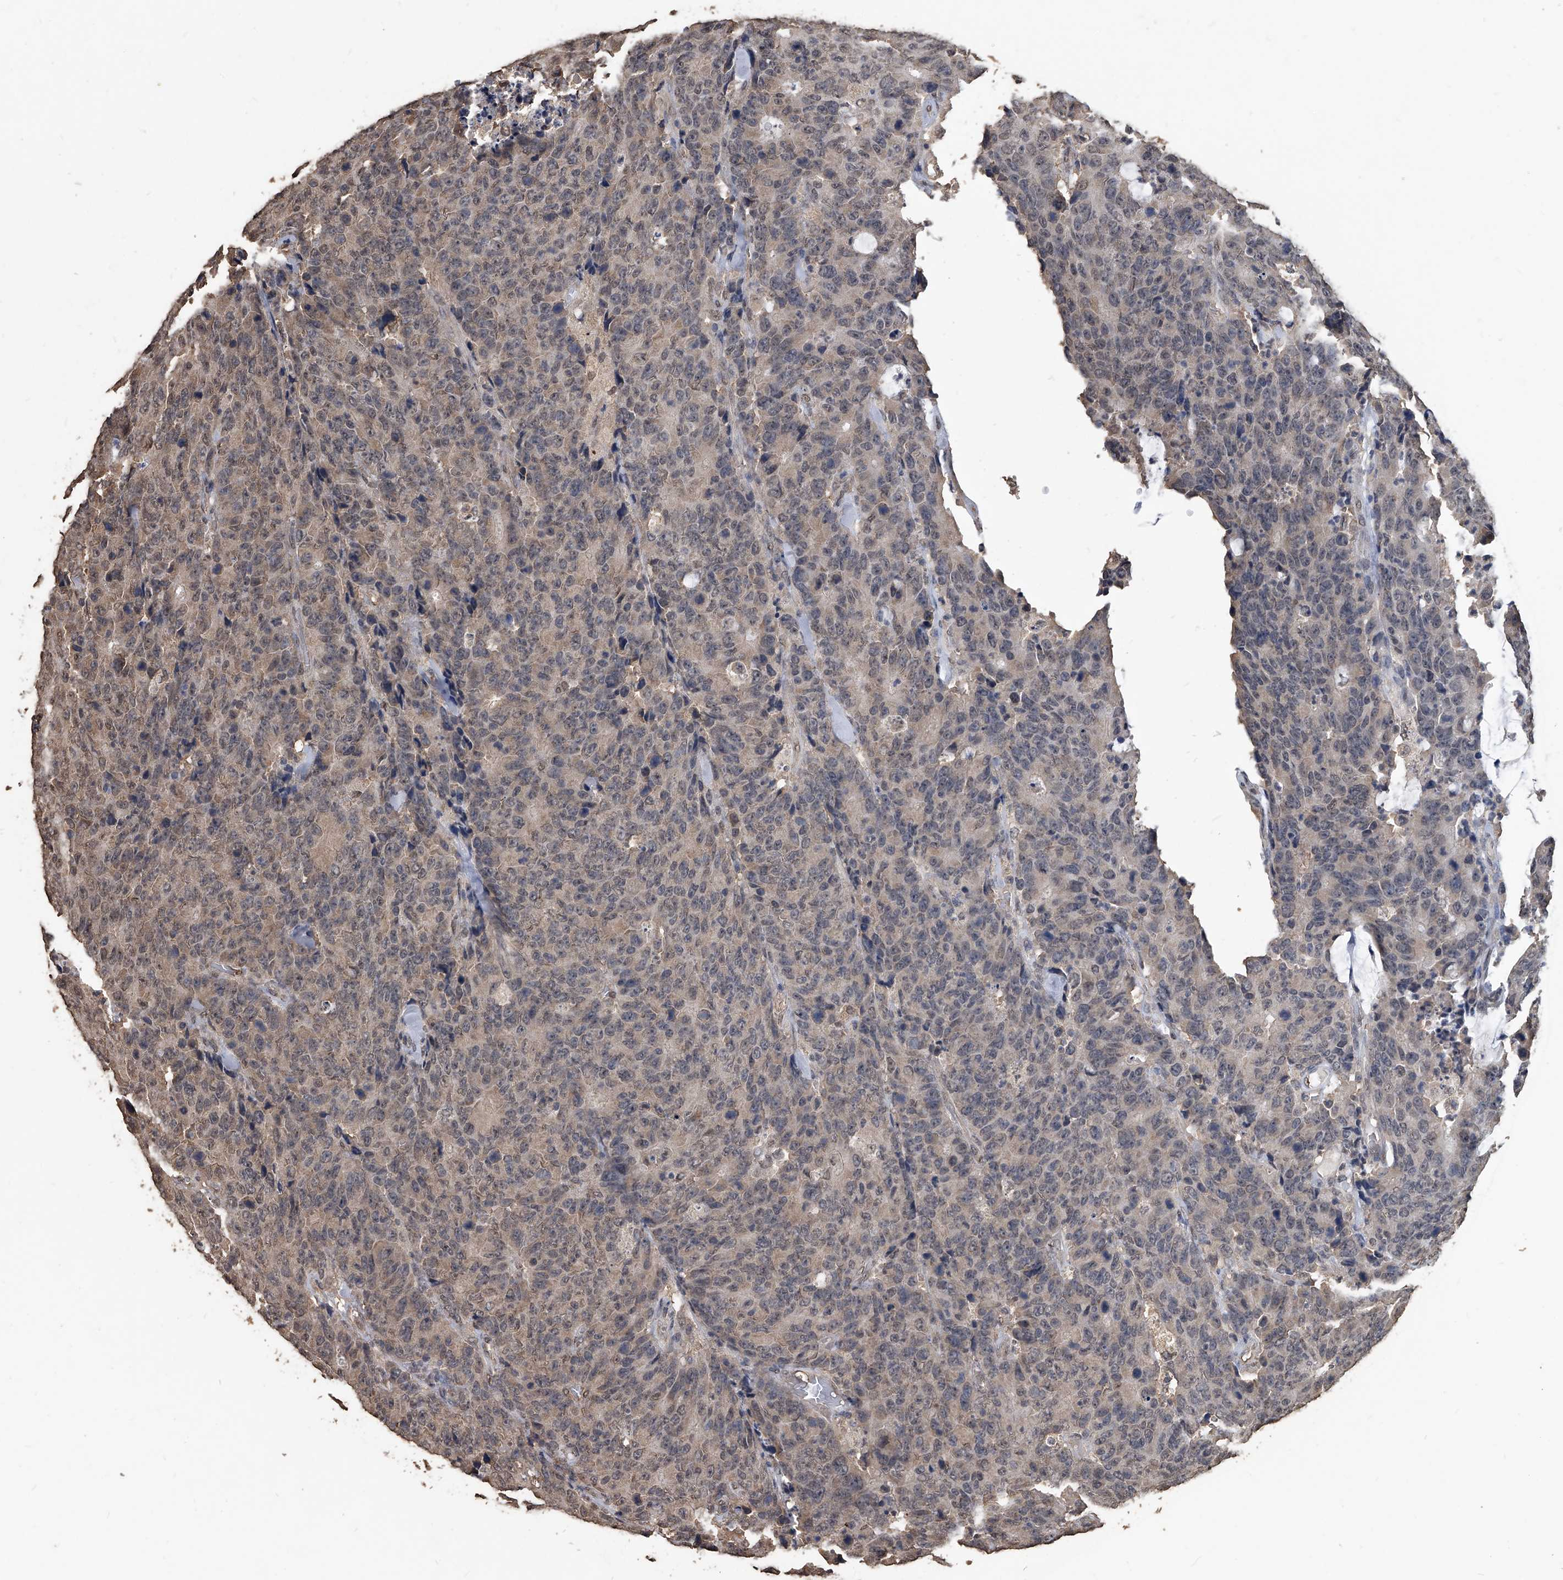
{"staining": {"intensity": "weak", "quantity": "<25%", "location": "cytoplasmic/membranous"}, "tissue": "colorectal cancer", "cell_type": "Tumor cells", "image_type": "cancer", "snomed": [{"axis": "morphology", "description": "Adenocarcinoma, NOS"}, {"axis": "topography", "description": "Colon"}], "caption": "Immunohistochemistry of human colorectal cancer (adenocarcinoma) displays no expression in tumor cells.", "gene": "FBXL4", "patient": {"sex": "female", "age": 86}}